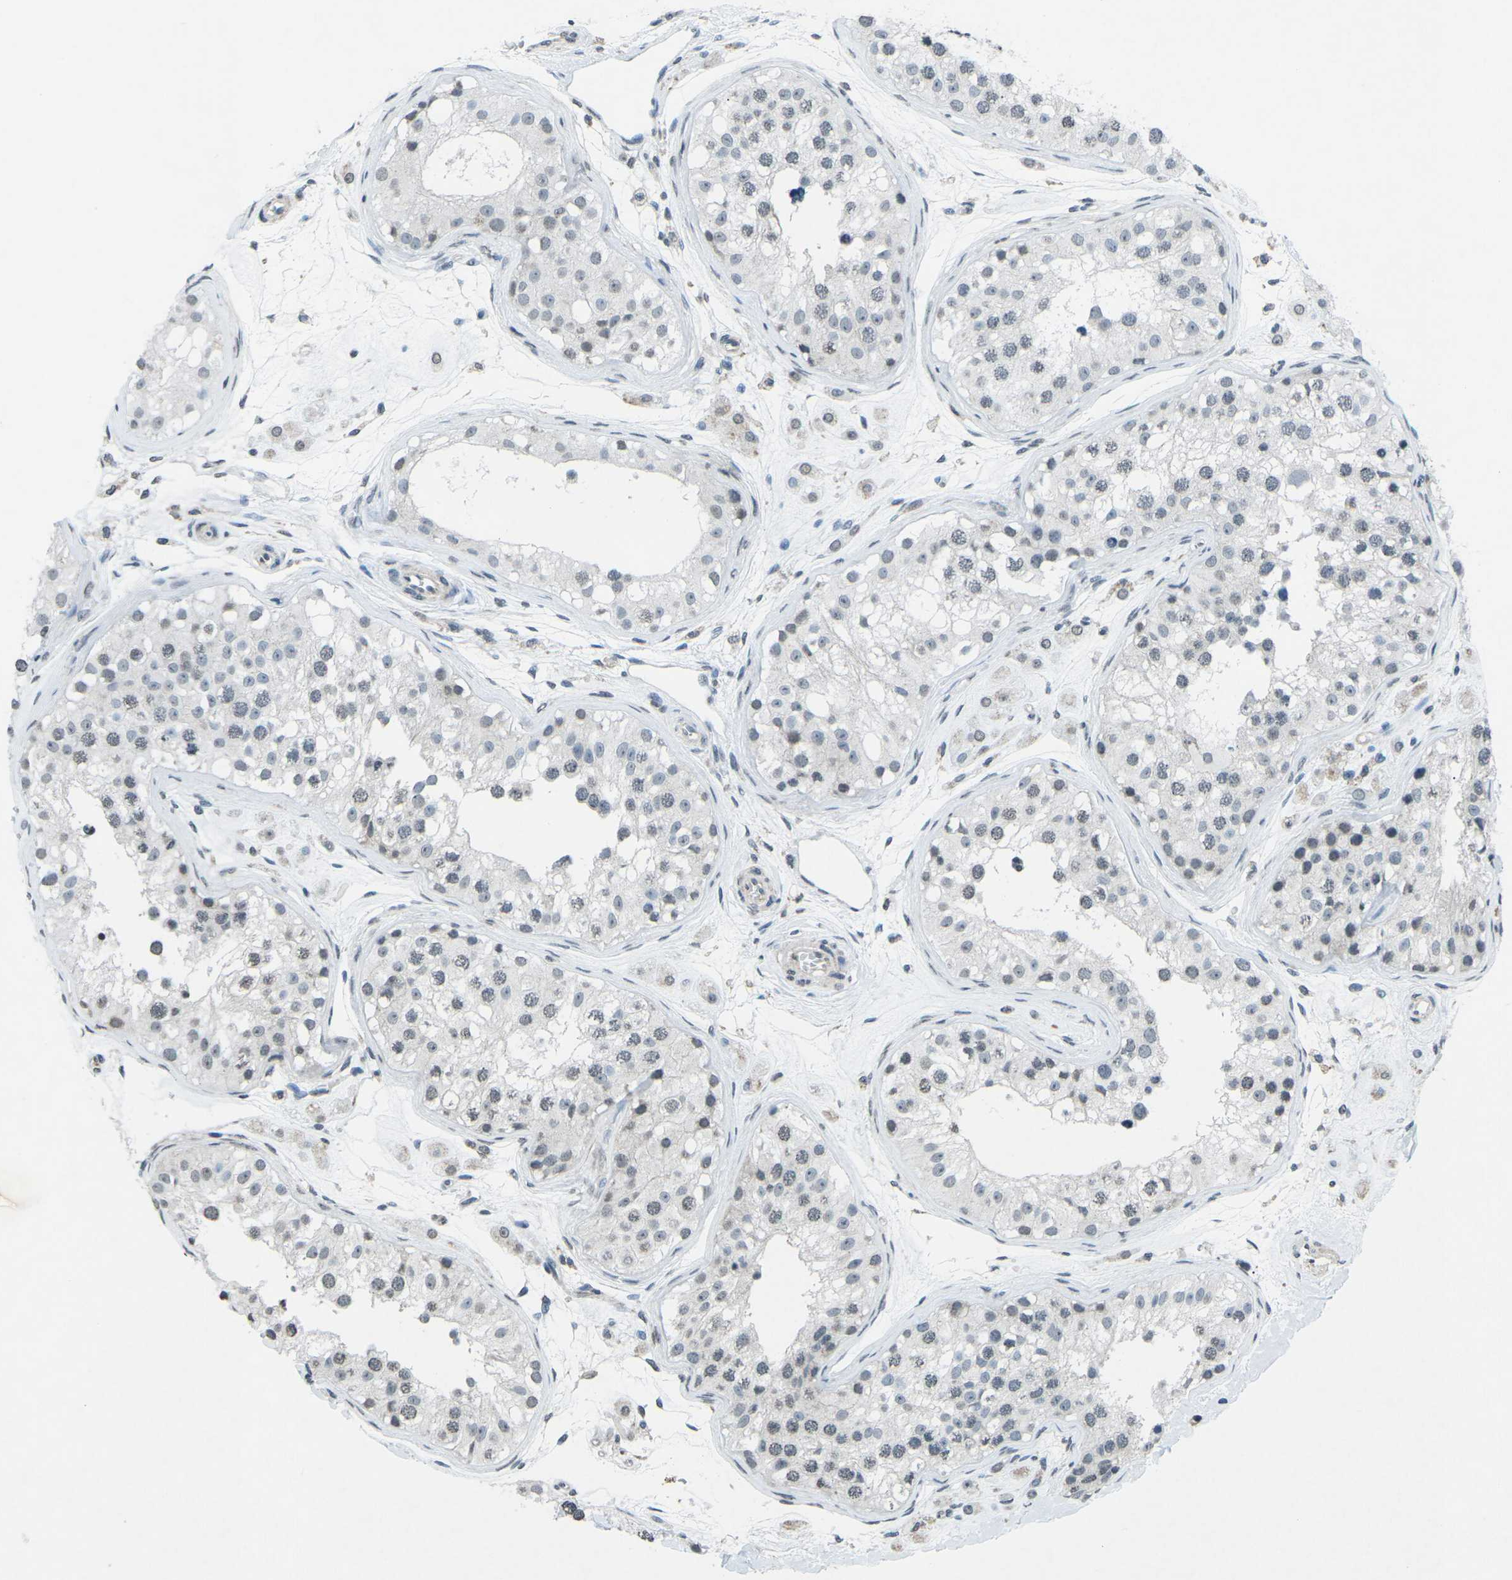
{"staining": {"intensity": "negative", "quantity": "none", "location": "none"}, "tissue": "testis", "cell_type": "Cells in seminiferous ducts", "image_type": "normal", "snomed": [{"axis": "morphology", "description": "Normal tissue, NOS"}, {"axis": "morphology", "description": "Adenocarcinoma, metastatic, NOS"}, {"axis": "topography", "description": "Testis"}], "caption": "IHC of benign testis displays no expression in cells in seminiferous ducts.", "gene": "TFR2", "patient": {"sex": "male", "age": 26}}